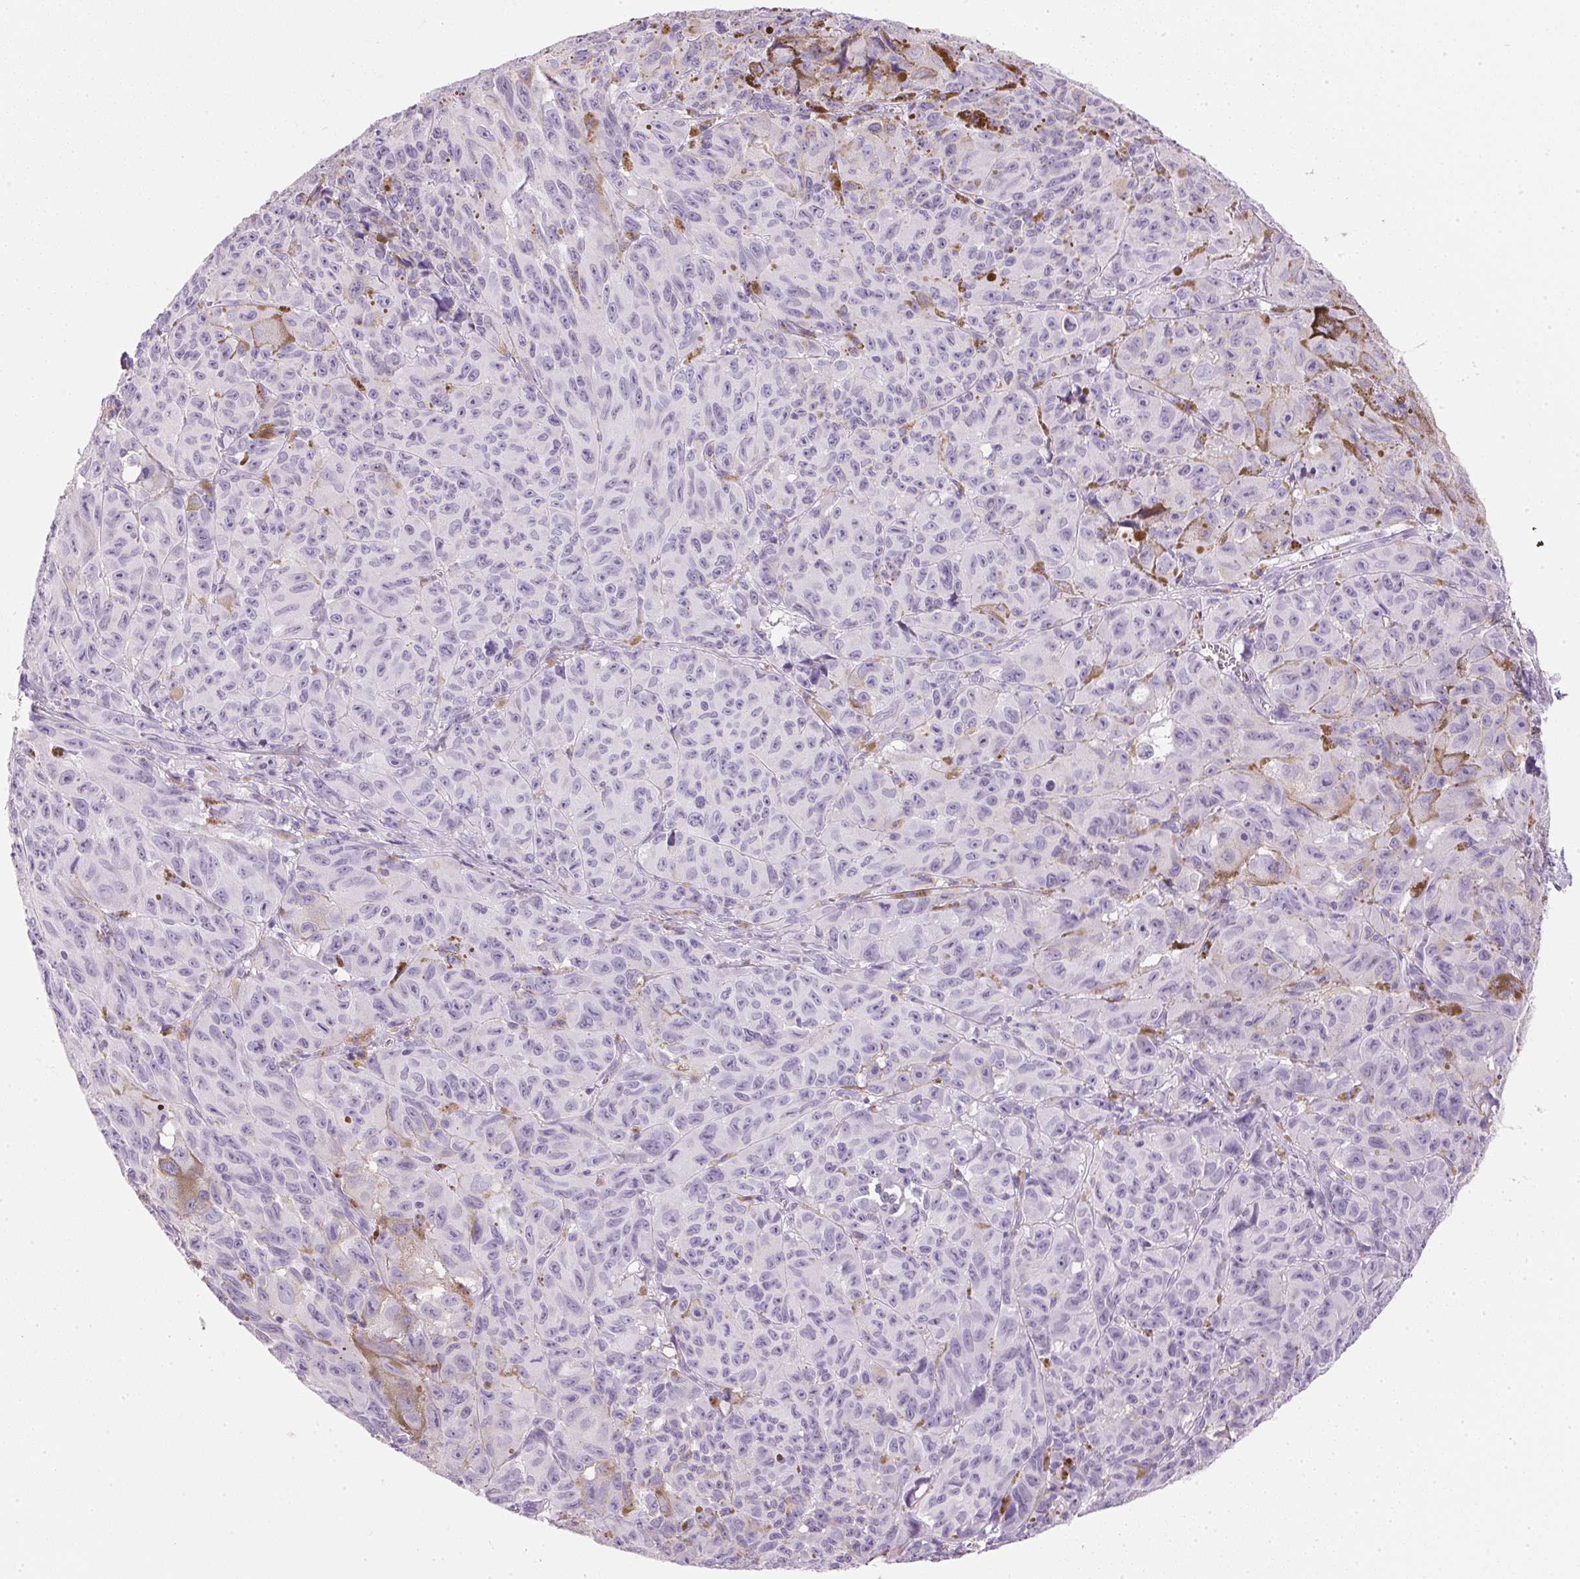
{"staining": {"intensity": "negative", "quantity": "none", "location": "none"}, "tissue": "melanoma", "cell_type": "Tumor cells", "image_type": "cancer", "snomed": [{"axis": "morphology", "description": "Malignant melanoma, NOS"}, {"axis": "topography", "description": "Vulva, labia, clitoris and Bartholin´s gland, NO"}], "caption": "Photomicrograph shows no protein expression in tumor cells of malignant melanoma tissue.", "gene": "IGFBP1", "patient": {"sex": "female", "age": 75}}